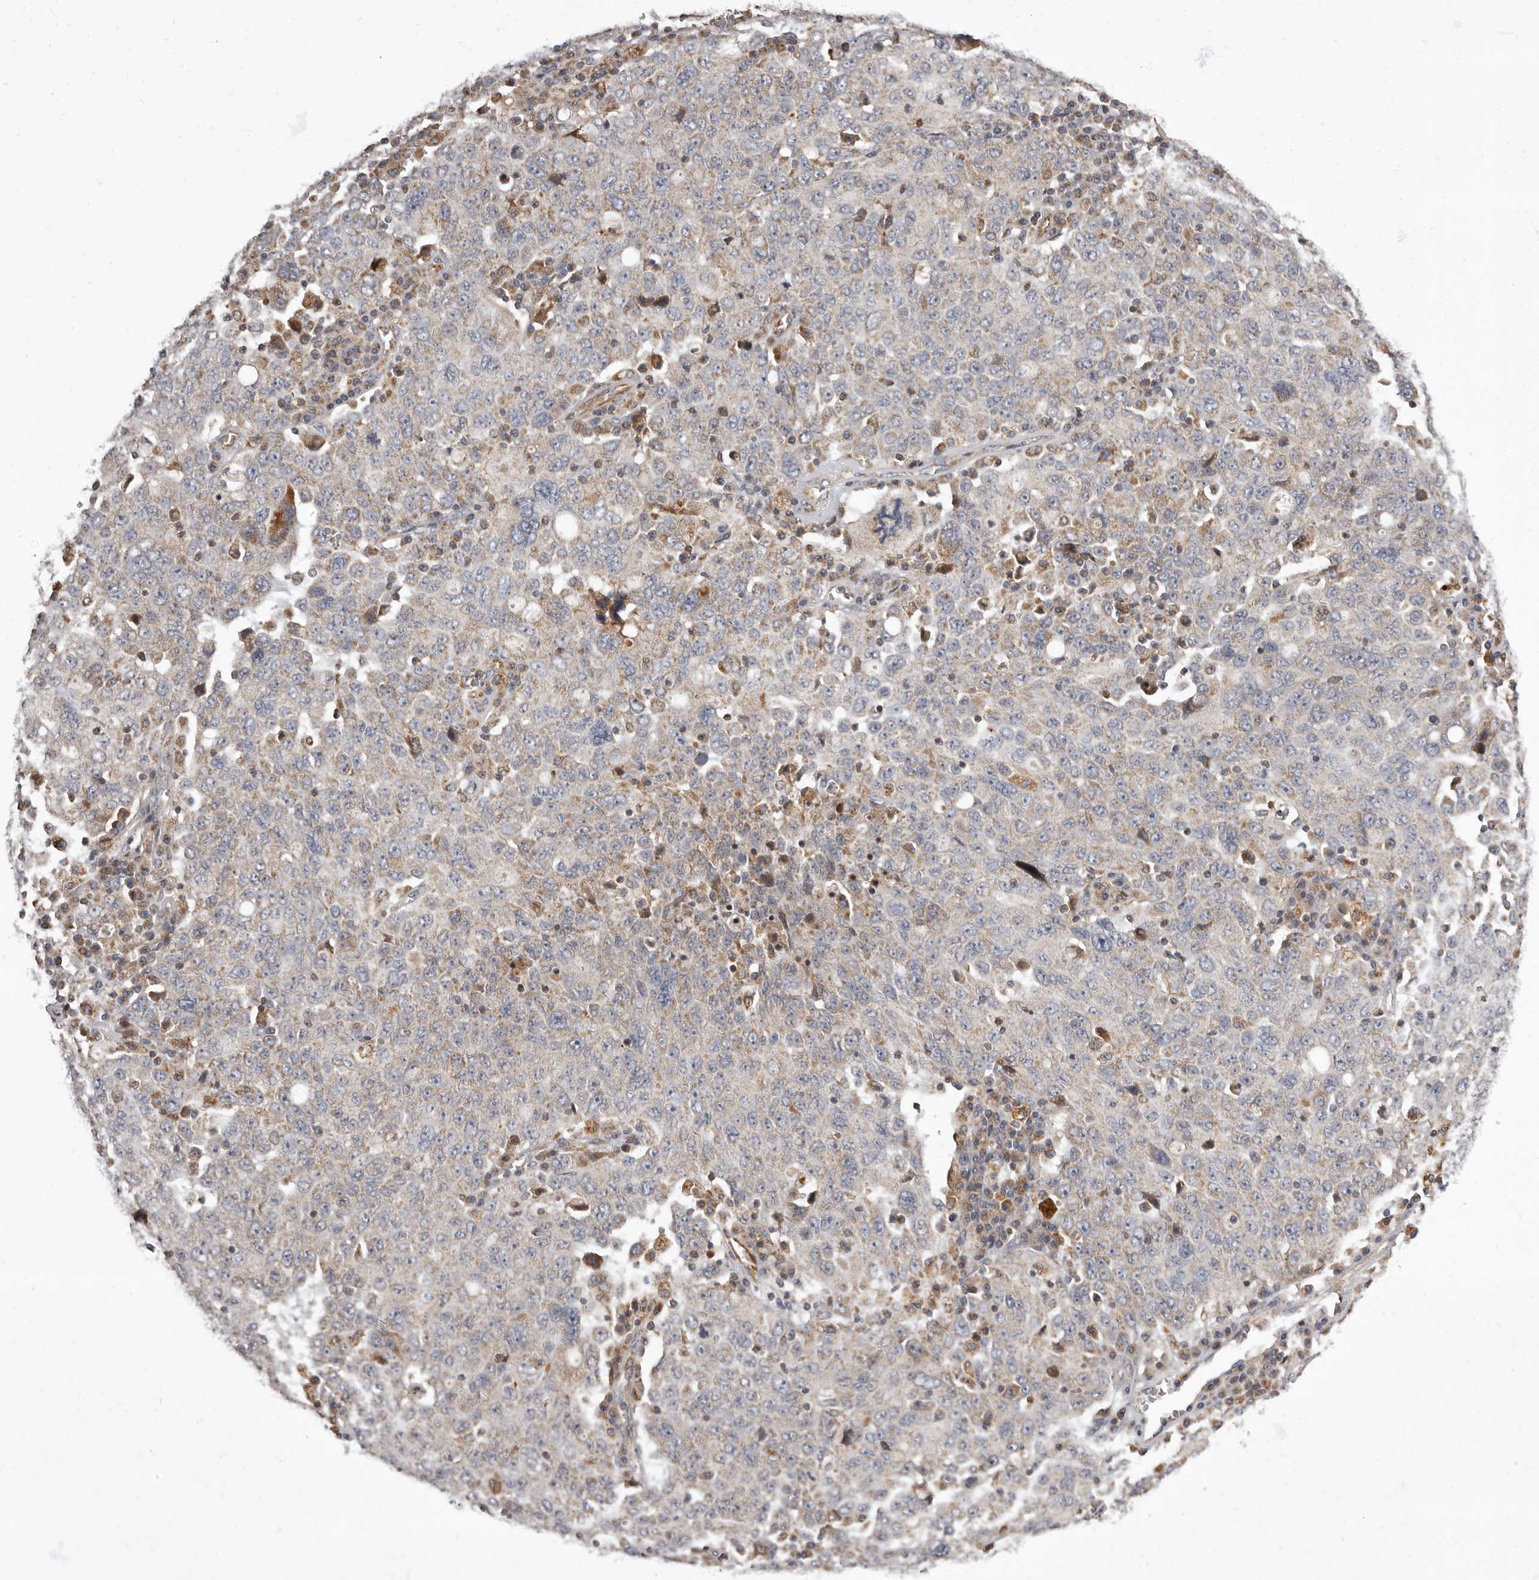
{"staining": {"intensity": "weak", "quantity": "25%-75%", "location": "cytoplasmic/membranous"}, "tissue": "ovarian cancer", "cell_type": "Tumor cells", "image_type": "cancer", "snomed": [{"axis": "morphology", "description": "Carcinoma, endometroid"}, {"axis": "topography", "description": "Ovary"}], "caption": "Brown immunohistochemical staining in ovarian cancer reveals weak cytoplasmic/membranous expression in approximately 25%-75% of tumor cells.", "gene": "ADCY2", "patient": {"sex": "female", "age": 62}}